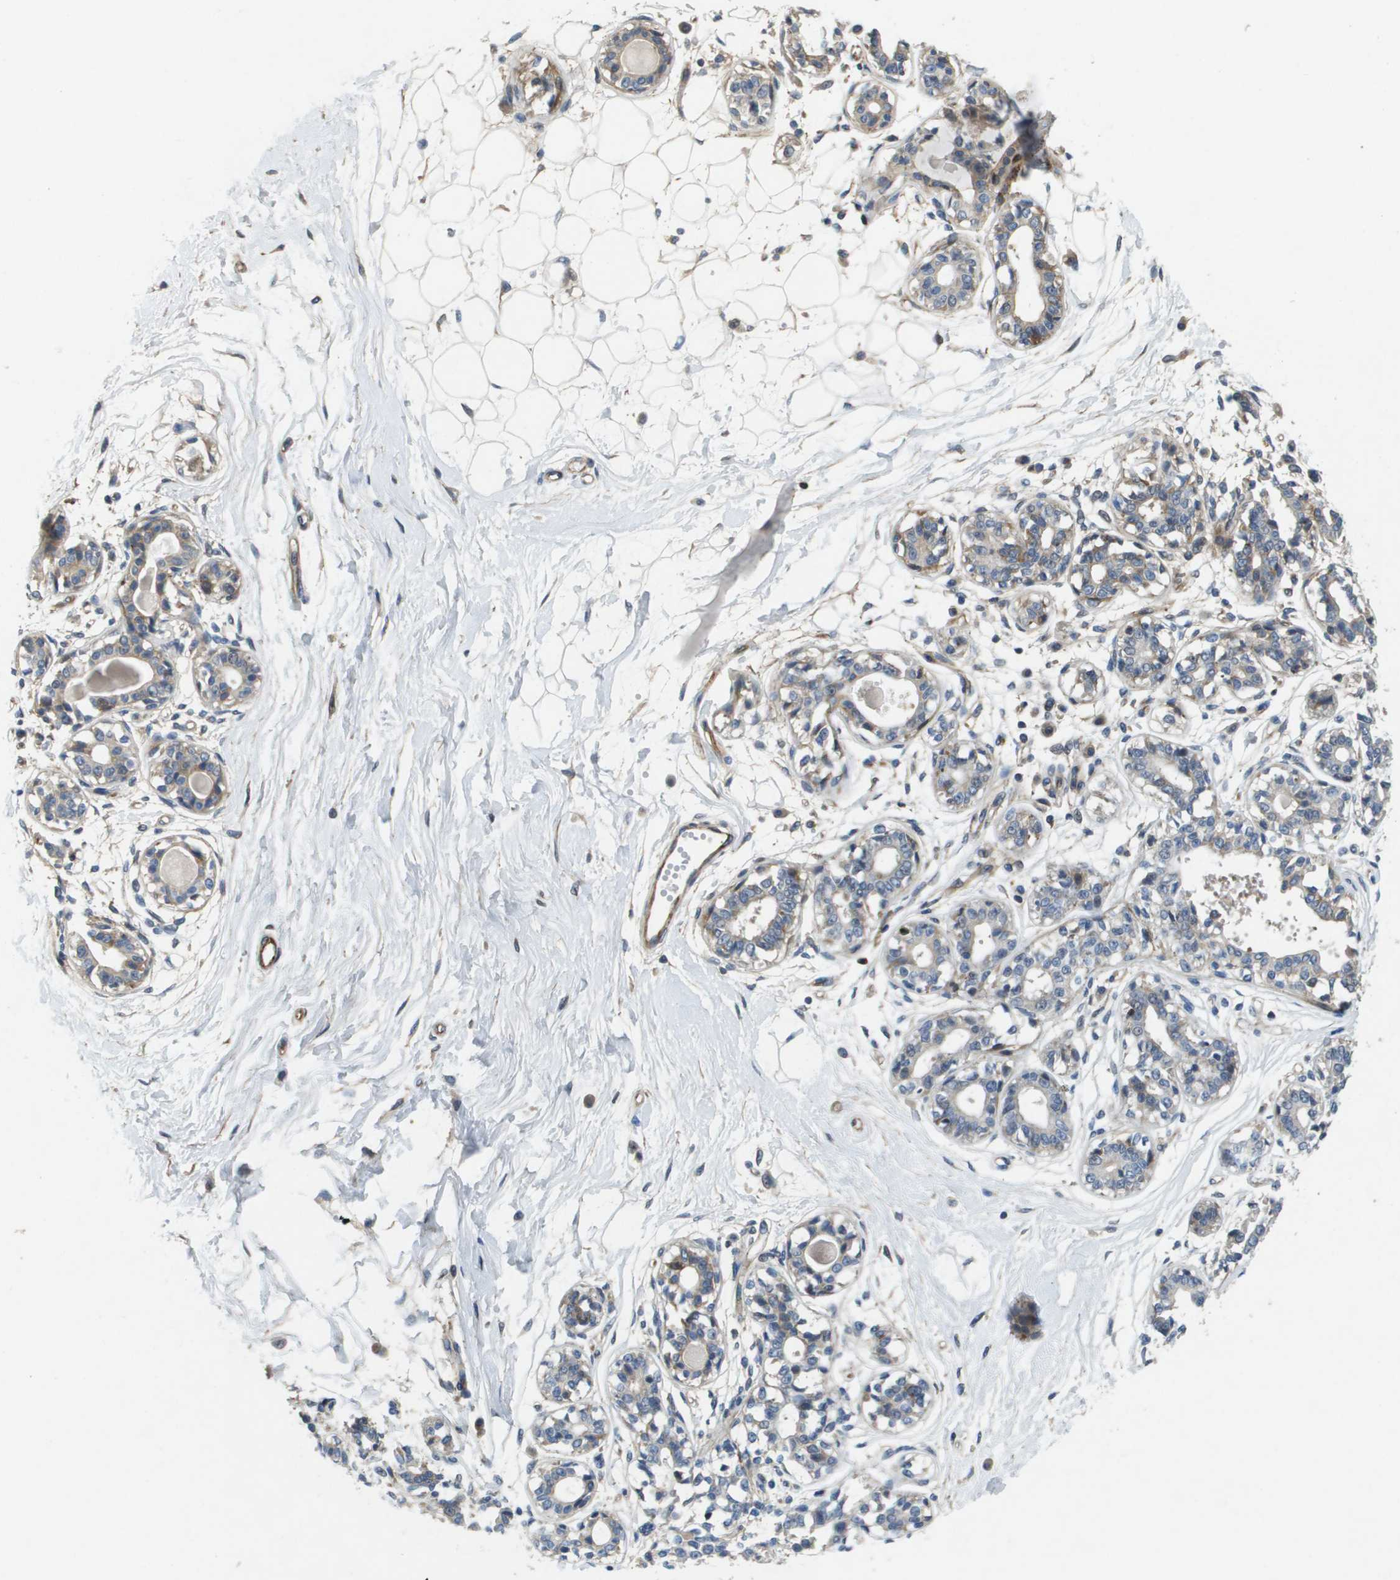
{"staining": {"intensity": "negative", "quantity": "none", "location": "none"}, "tissue": "breast", "cell_type": "Adipocytes", "image_type": "normal", "snomed": [{"axis": "morphology", "description": "Normal tissue, NOS"}, {"axis": "topography", "description": "Breast"}], "caption": "This is an IHC image of benign breast. There is no staining in adipocytes.", "gene": "SCN4B", "patient": {"sex": "female", "age": 45}}